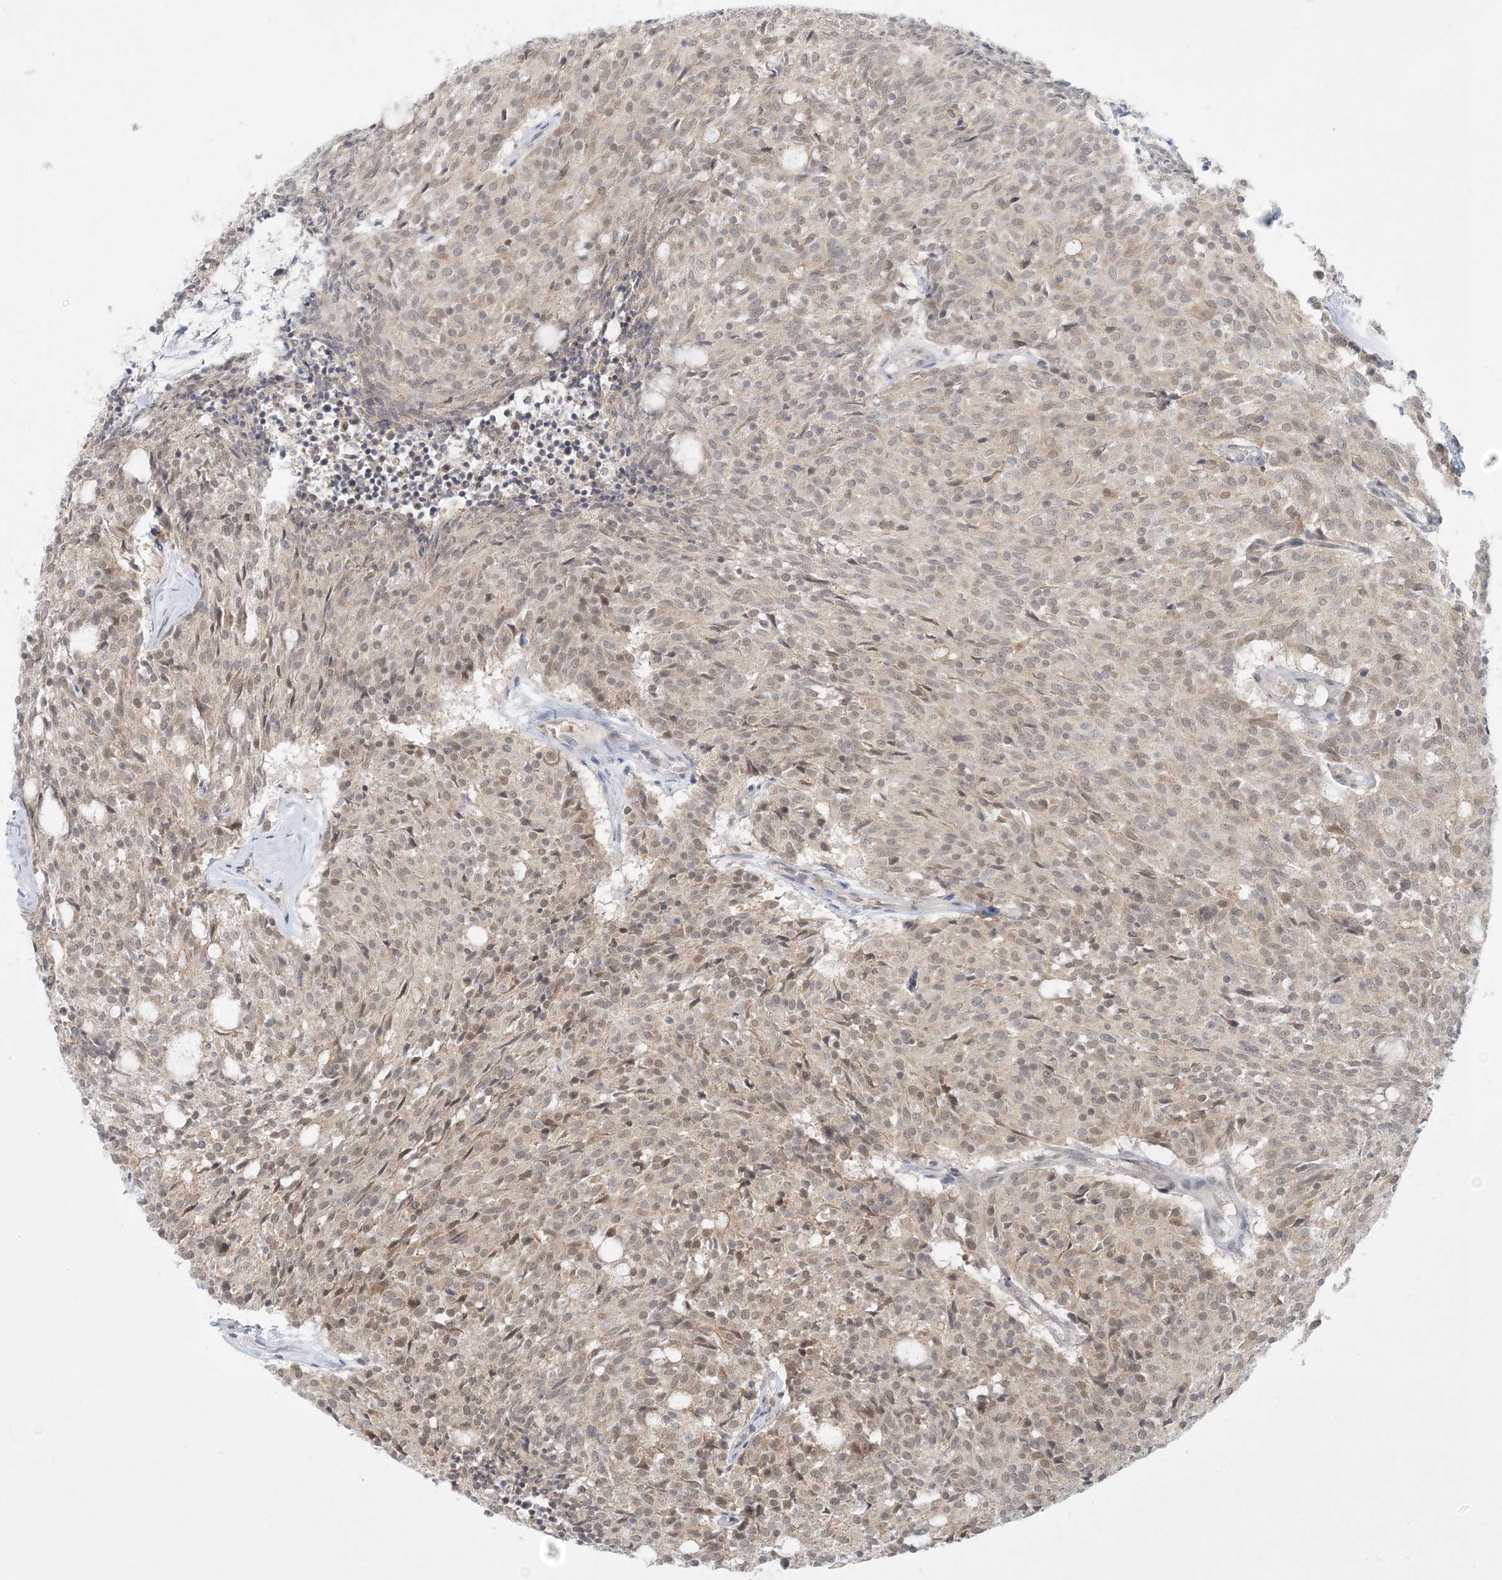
{"staining": {"intensity": "weak", "quantity": ">75%", "location": "cytoplasmic/membranous,nuclear"}, "tissue": "carcinoid", "cell_type": "Tumor cells", "image_type": "cancer", "snomed": [{"axis": "morphology", "description": "Carcinoid, malignant, NOS"}, {"axis": "topography", "description": "Pancreas"}], "caption": "There is low levels of weak cytoplasmic/membranous and nuclear expression in tumor cells of carcinoid, as demonstrated by immunohistochemical staining (brown color).", "gene": "OBI1", "patient": {"sex": "female", "age": 54}}